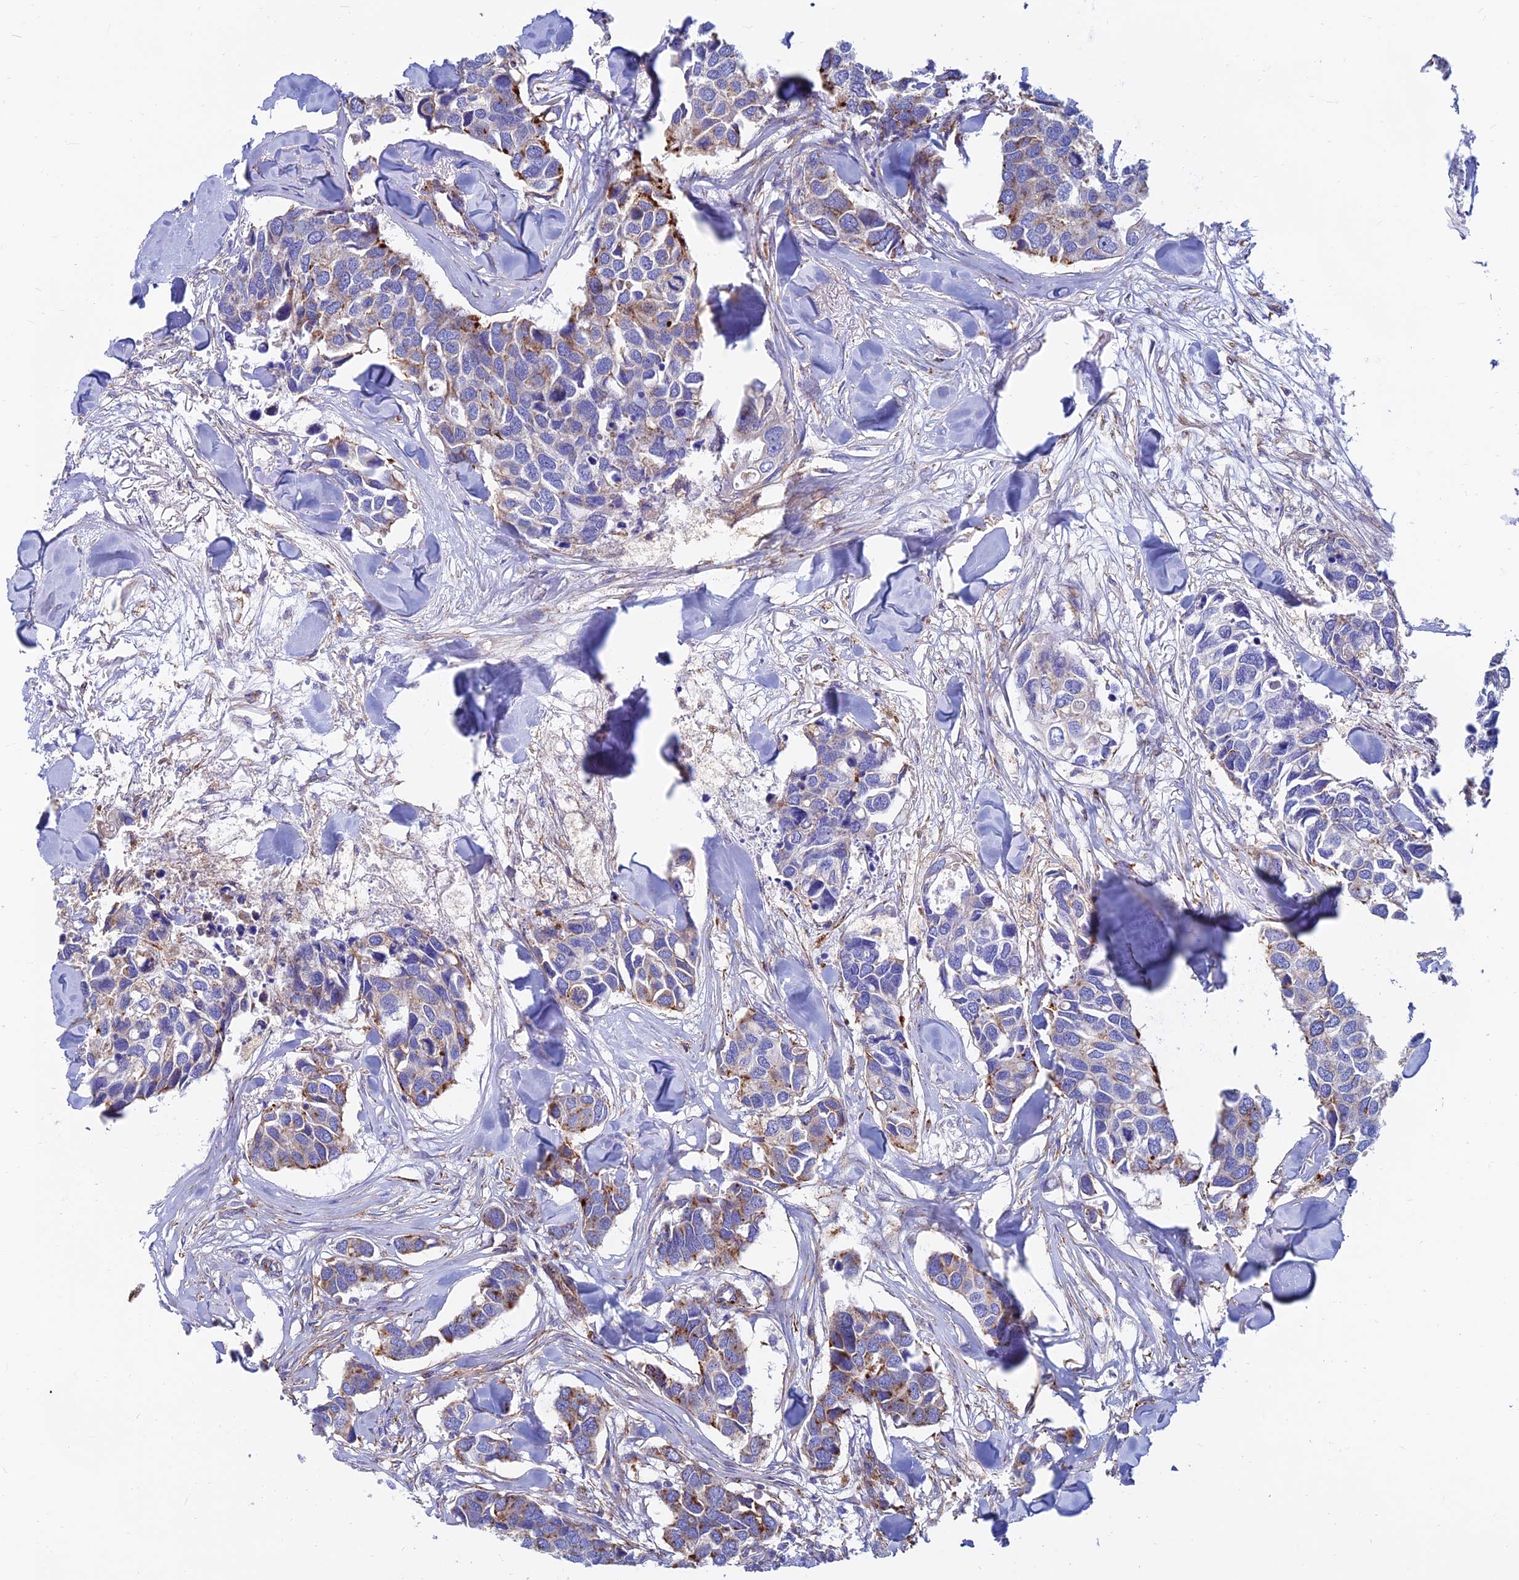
{"staining": {"intensity": "moderate", "quantity": "25%-75%", "location": "cytoplasmic/membranous"}, "tissue": "breast cancer", "cell_type": "Tumor cells", "image_type": "cancer", "snomed": [{"axis": "morphology", "description": "Duct carcinoma"}, {"axis": "topography", "description": "Breast"}], "caption": "Immunohistochemical staining of human breast invasive ductal carcinoma exhibits medium levels of moderate cytoplasmic/membranous staining in approximately 25%-75% of tumor cells.", "gene": "SPNS1", "patient": {"sex": "female", "age": 83}}